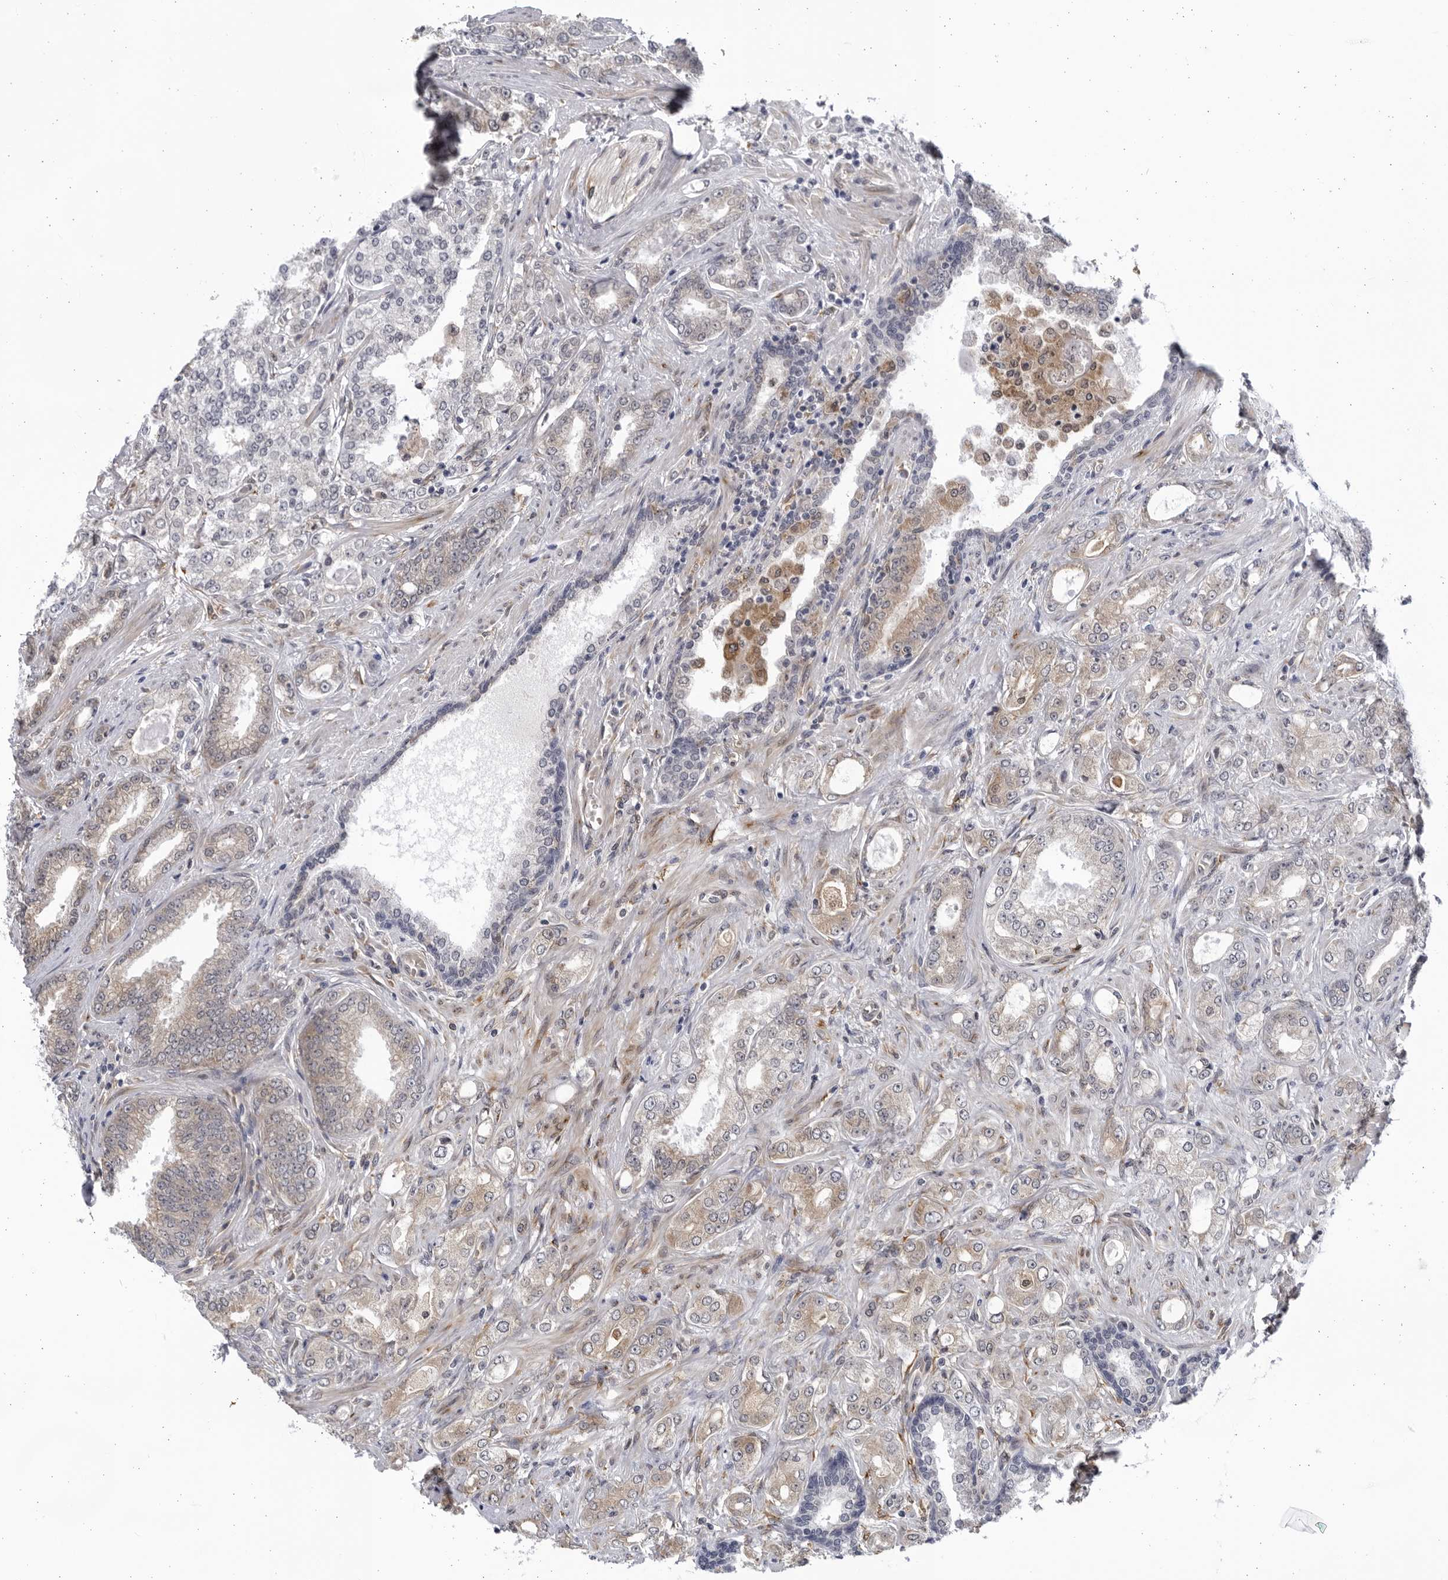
{"staining": {"intensity": "negative", "quantity": "none", "location": "none"}, "tissue": "prostate cancer", "cell_type": "Tumor cells", "image_type": "cancer", "snomed": [{"axis": "morphology", "description": "Normal tissue, NOS"}, {"axis": "morphology", "description": "Adenocarcinoma, High grade"}, {"axis": "topography", "description": "Prostate"}], "caption": "There is no significant positivity in tumor cells of prostate cancer.", "gene": "BMP2K", "patient": {"sex": "male", "age": 83}}